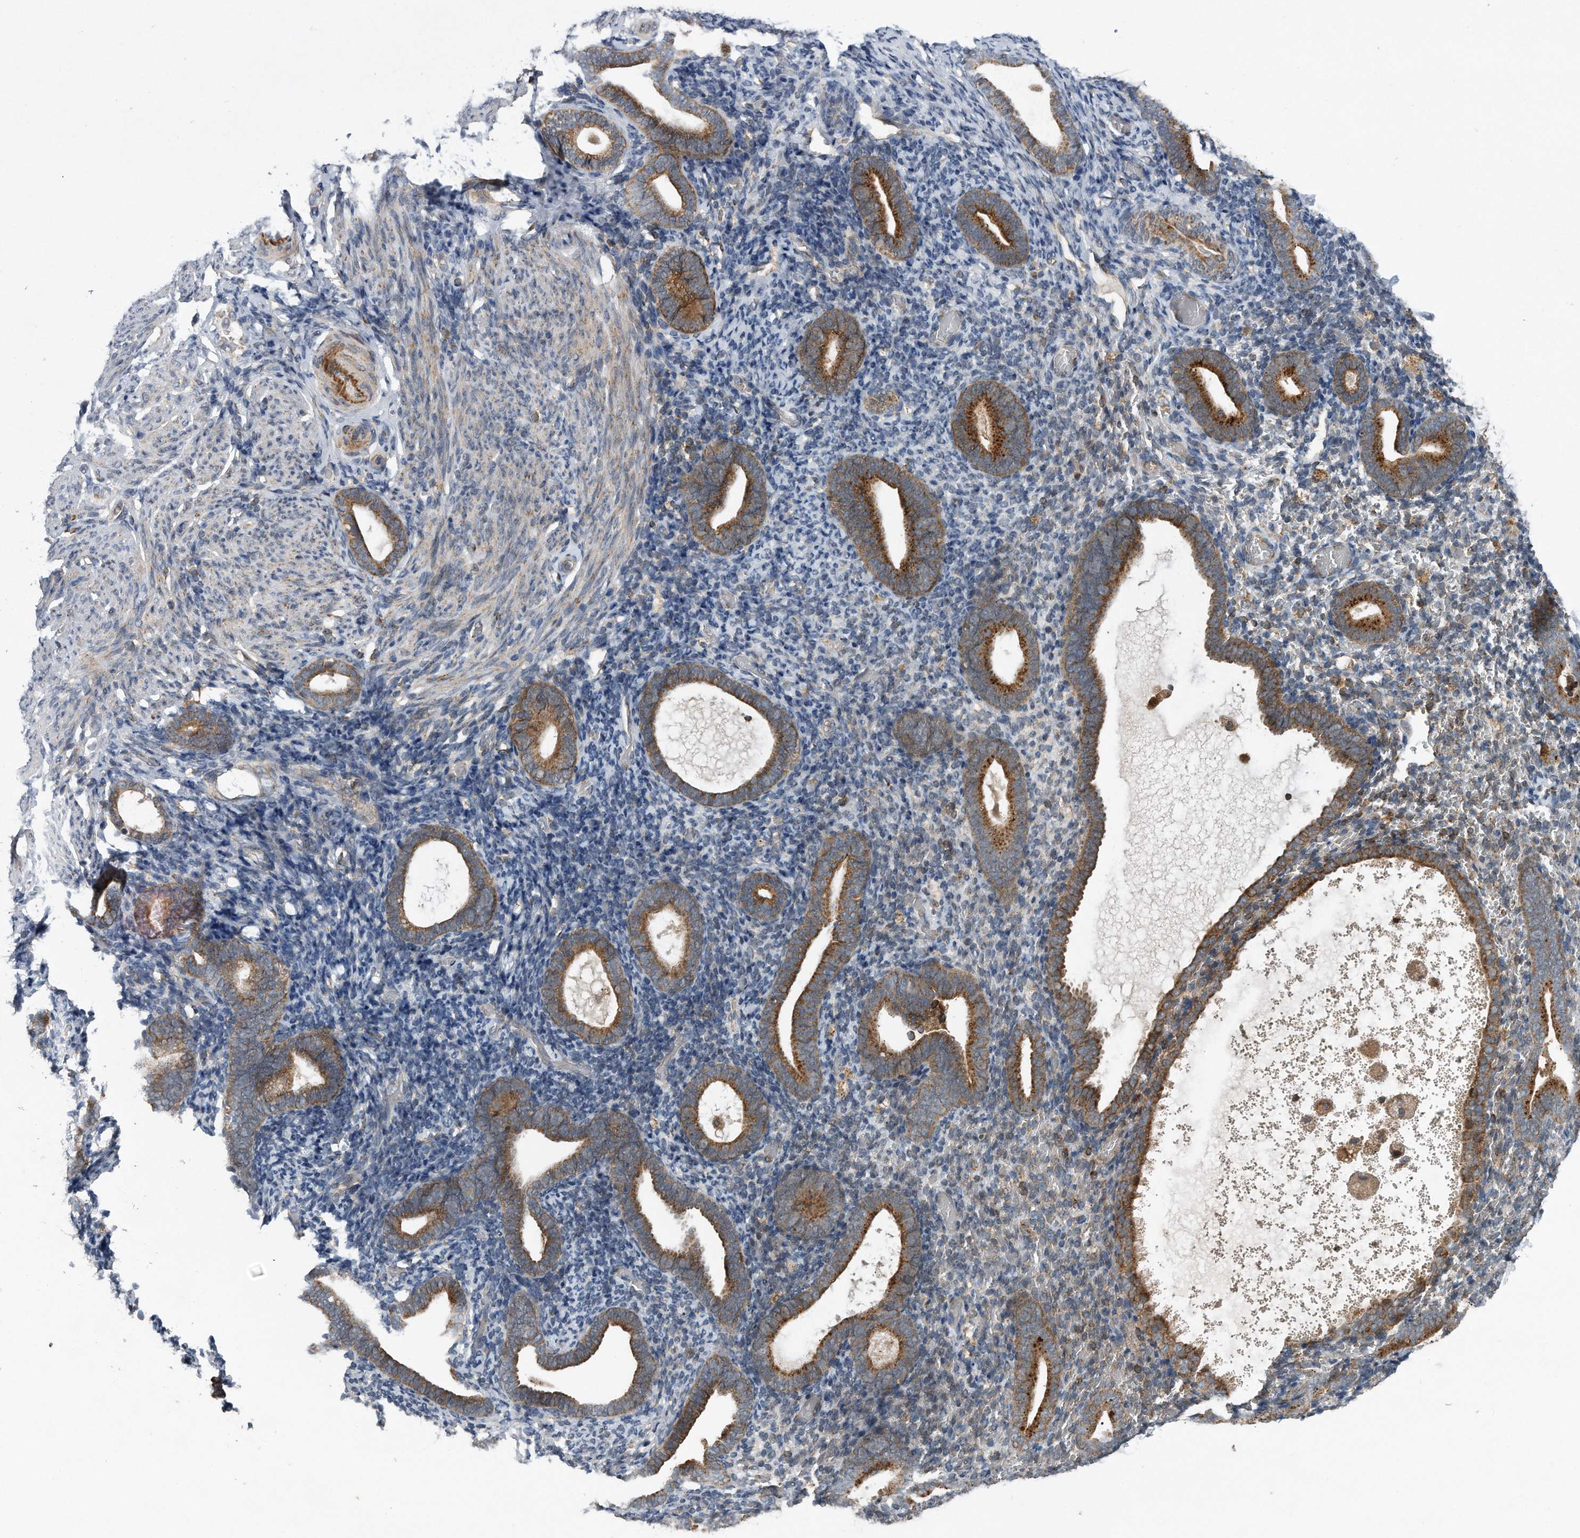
{"staining": {"intensity": "weak", "quantity": "25%-75%", "location": "cytoplasmic/membranous"}, "tissue": "endometrium", "cell_type": "Cells in endometrial stroma", "image_type": "normal", "snomed": [{"axis": "morphology", "description": "Normal tissue, NOS"}, {"axis": "topography", "description": "Endometrium"}], "caption": "Weak cytoplasmic/membranous protein staining is present in approximately 25%-75% of cells in endometrial stroma in endometrium. (Stains: DAB (3,3'-diaminobenzidine) in brown, nuclei in blue, Microscopy: brightfield microscopy at high magnification).", "gene": "ALPK2", "patient": {"sex": "female", "age": 51}}